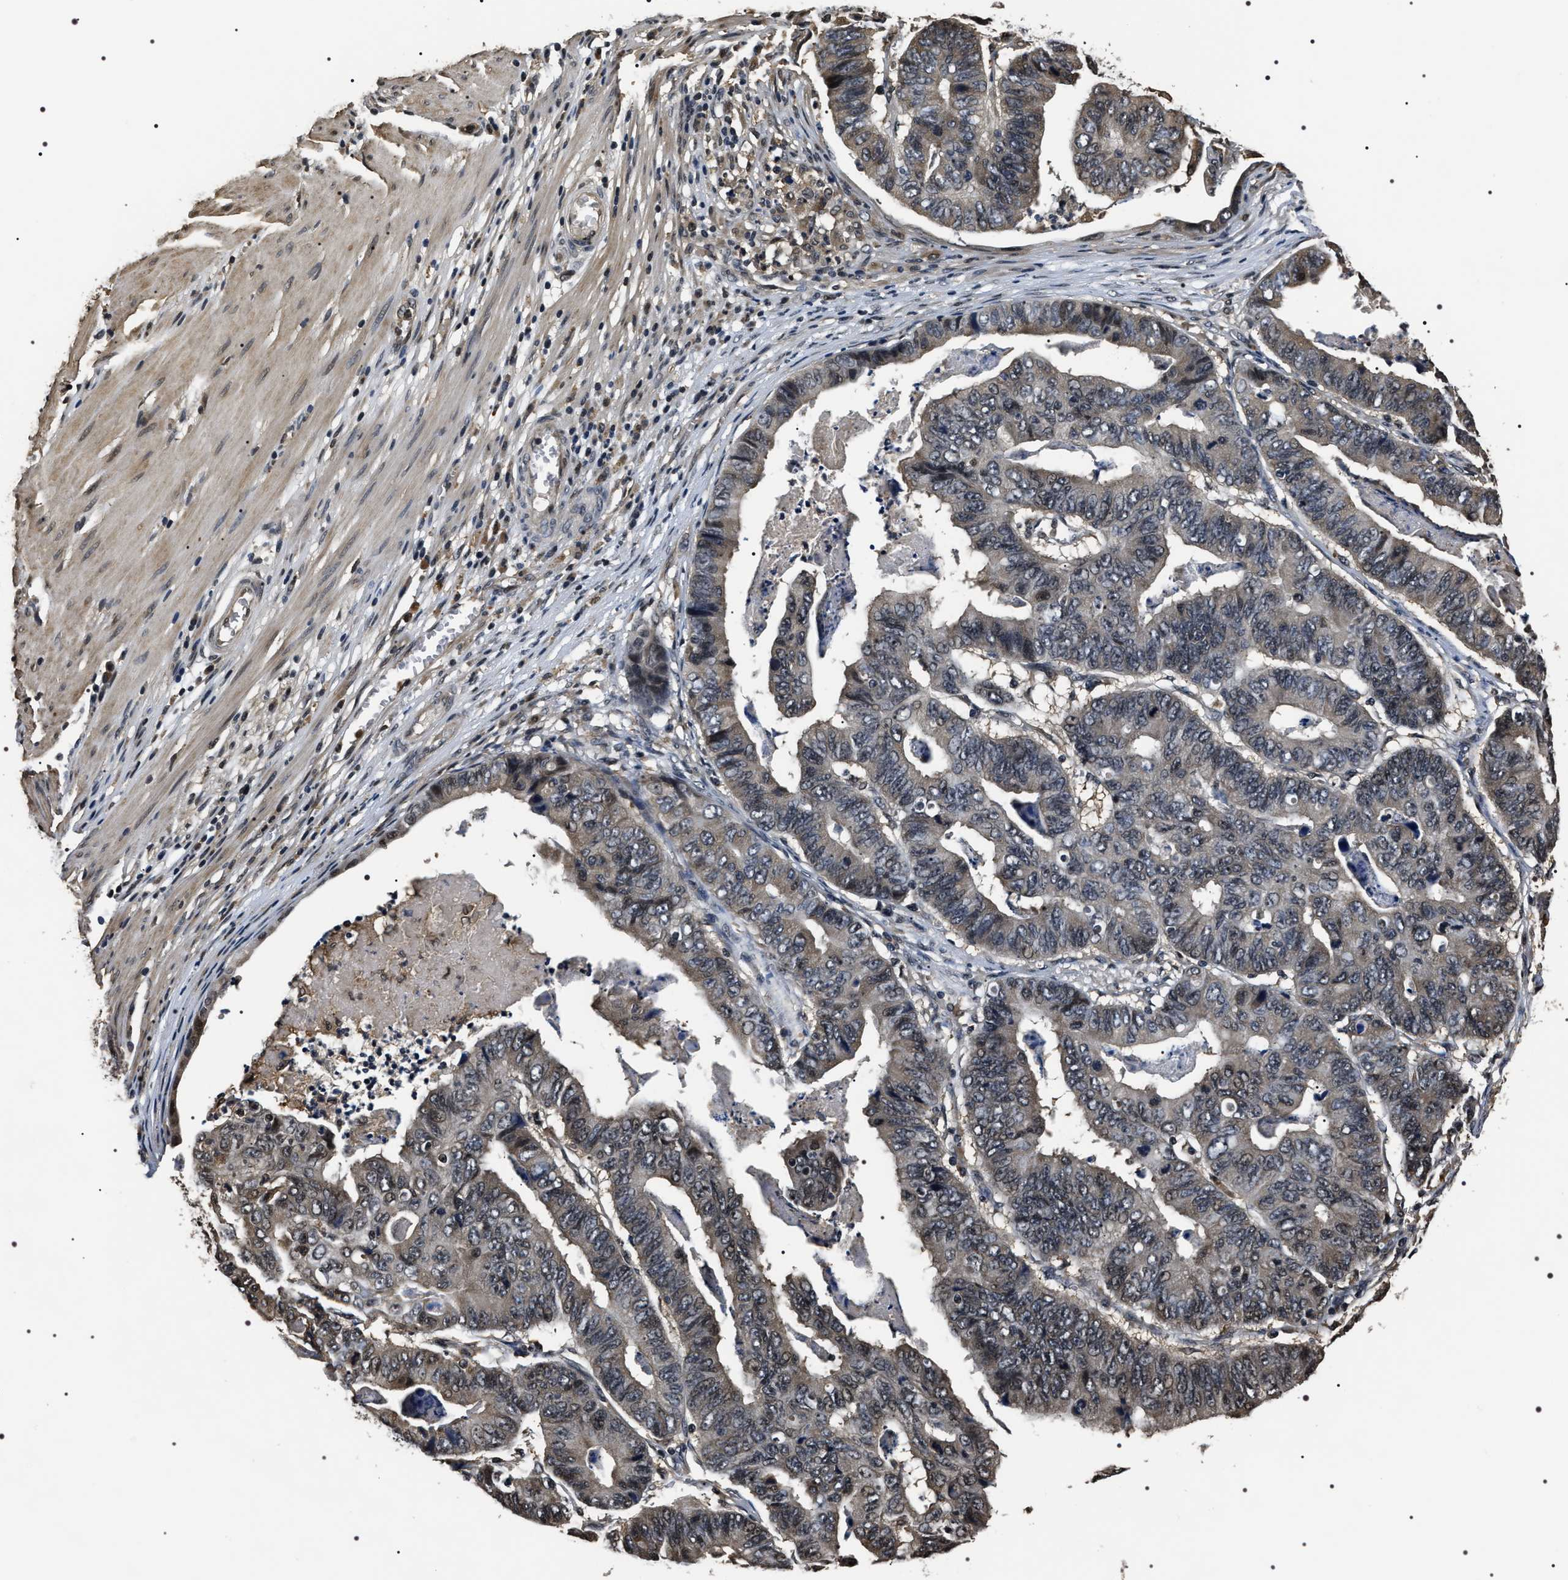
{"staining": {"intensity": "moderate", "quantity": "<25%", "location": "cytoplasmic/membranous,nuclear"}, "tissue": "stomach cancer", "cell_type": "Tumor cells", "image_type": "cancer", "snomed": [{"axis": "morphology", "description": "Adenocarcinoma, NOS"}, {"axis": "topography", "description": "Stomach, lower"}], "caption": "Protein analysis of stomach adenocarcinoma tissue shows moderate cytoplasmic/membranous and nuclear staining in approximately <25% of tumor cells. (IHC, brightfield microscopy, high magnification).", "gene": "ARHGAP22", "patient": {"sex": "male", "age": 77}}